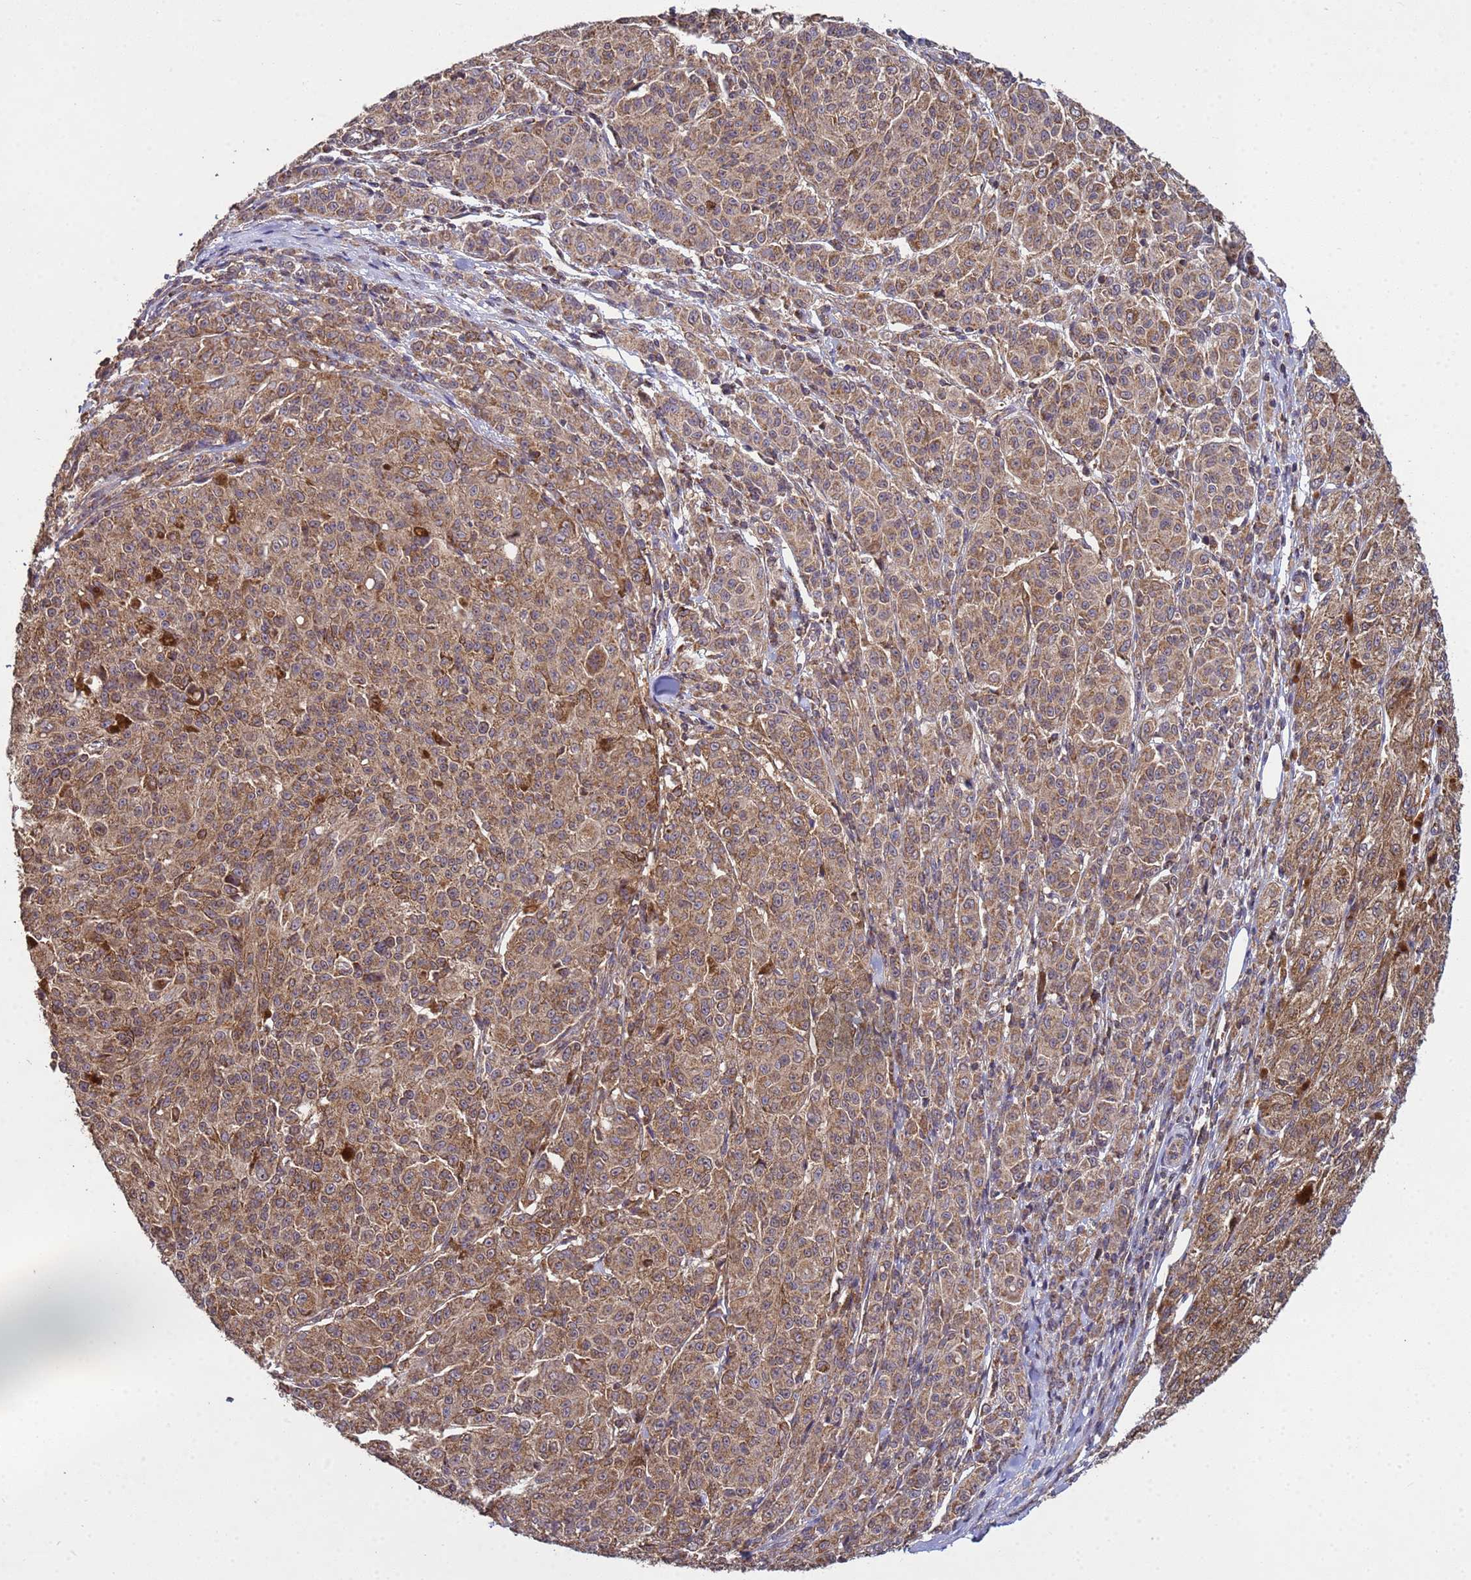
{"staining": {"intensity": "moderate", "quantity": ">75%", "location": "cytoplasmic/membranous"}, "tissue": "melanoma", "cell_type": "Tumor cells", "image_type": "cancer", "snomed": [{"axis": "morphology", "description": "Malignant melanoma, NOS"}, {"axis": "topography", "description": "Skin"}], "caption": "IHC (DAB (3,3'-diaminobenzidine)) staining of human malignant melanoma reveals moderate cytoplasmic/membranous protein expression in about >75% of tumor cells.", "gene": "P2RX7", "patient": {"sex": "female", "age": 52}}